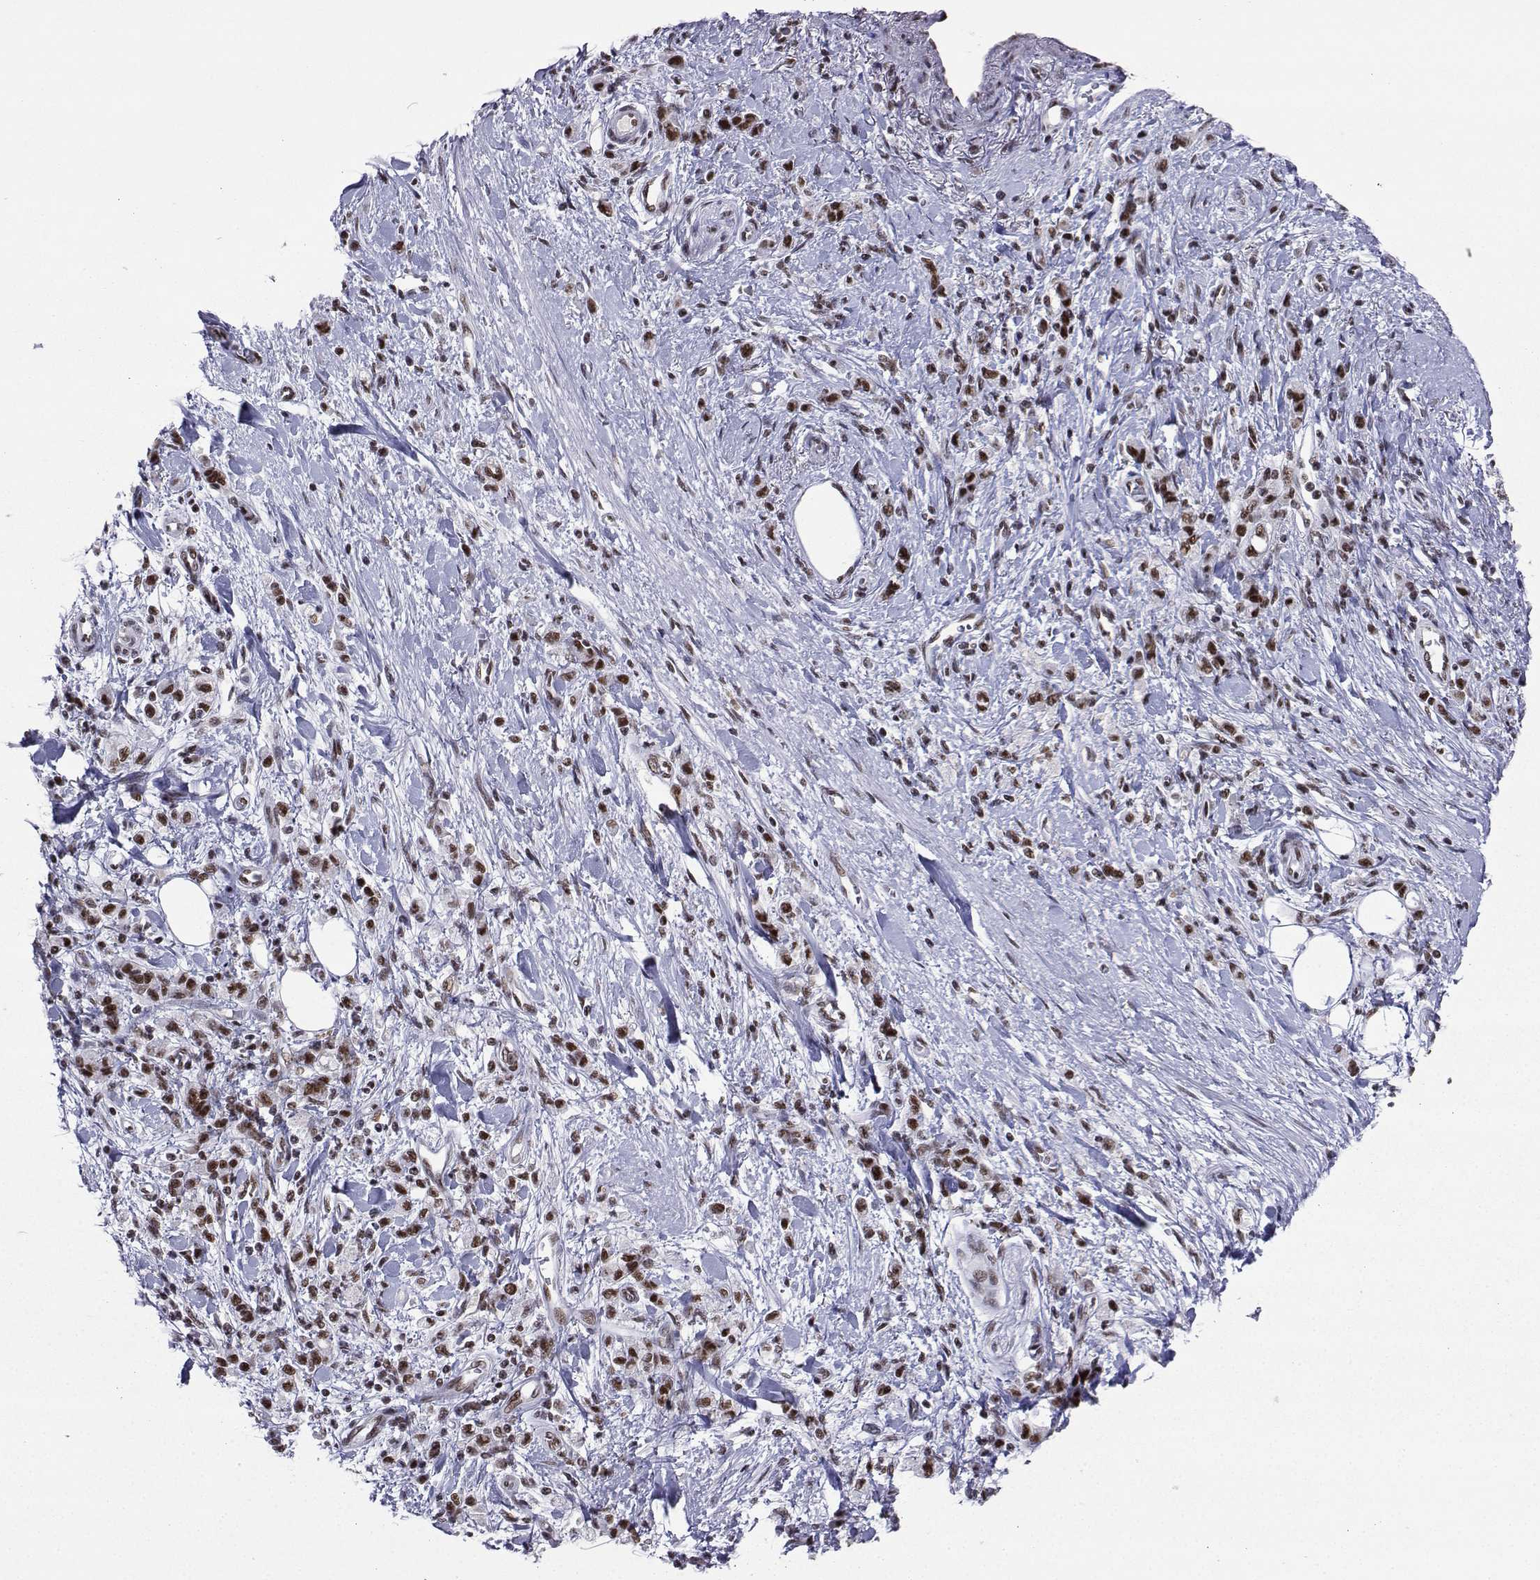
{"staining": {"intensity": "moderate", "quantity": "25%-75%", "location": "nuclear"}, "tissue": "stomach cancer", "cell_type": "Tumor cells", "image_type": "cancer", "snomed": [{"axis": "morphology", "description": "Adenocarcinoma, NOS"}, {"axis": "topography", "description": "Stomach"}], "caption": "There is medium levels of moderate nuclear staining in tumor cells of stomach adenocarcinoma, as demonstrated by immunohistochemical staining (brown color).", "gene": "SNRPB2", "patient": {"sex": "male", "age": 77}}